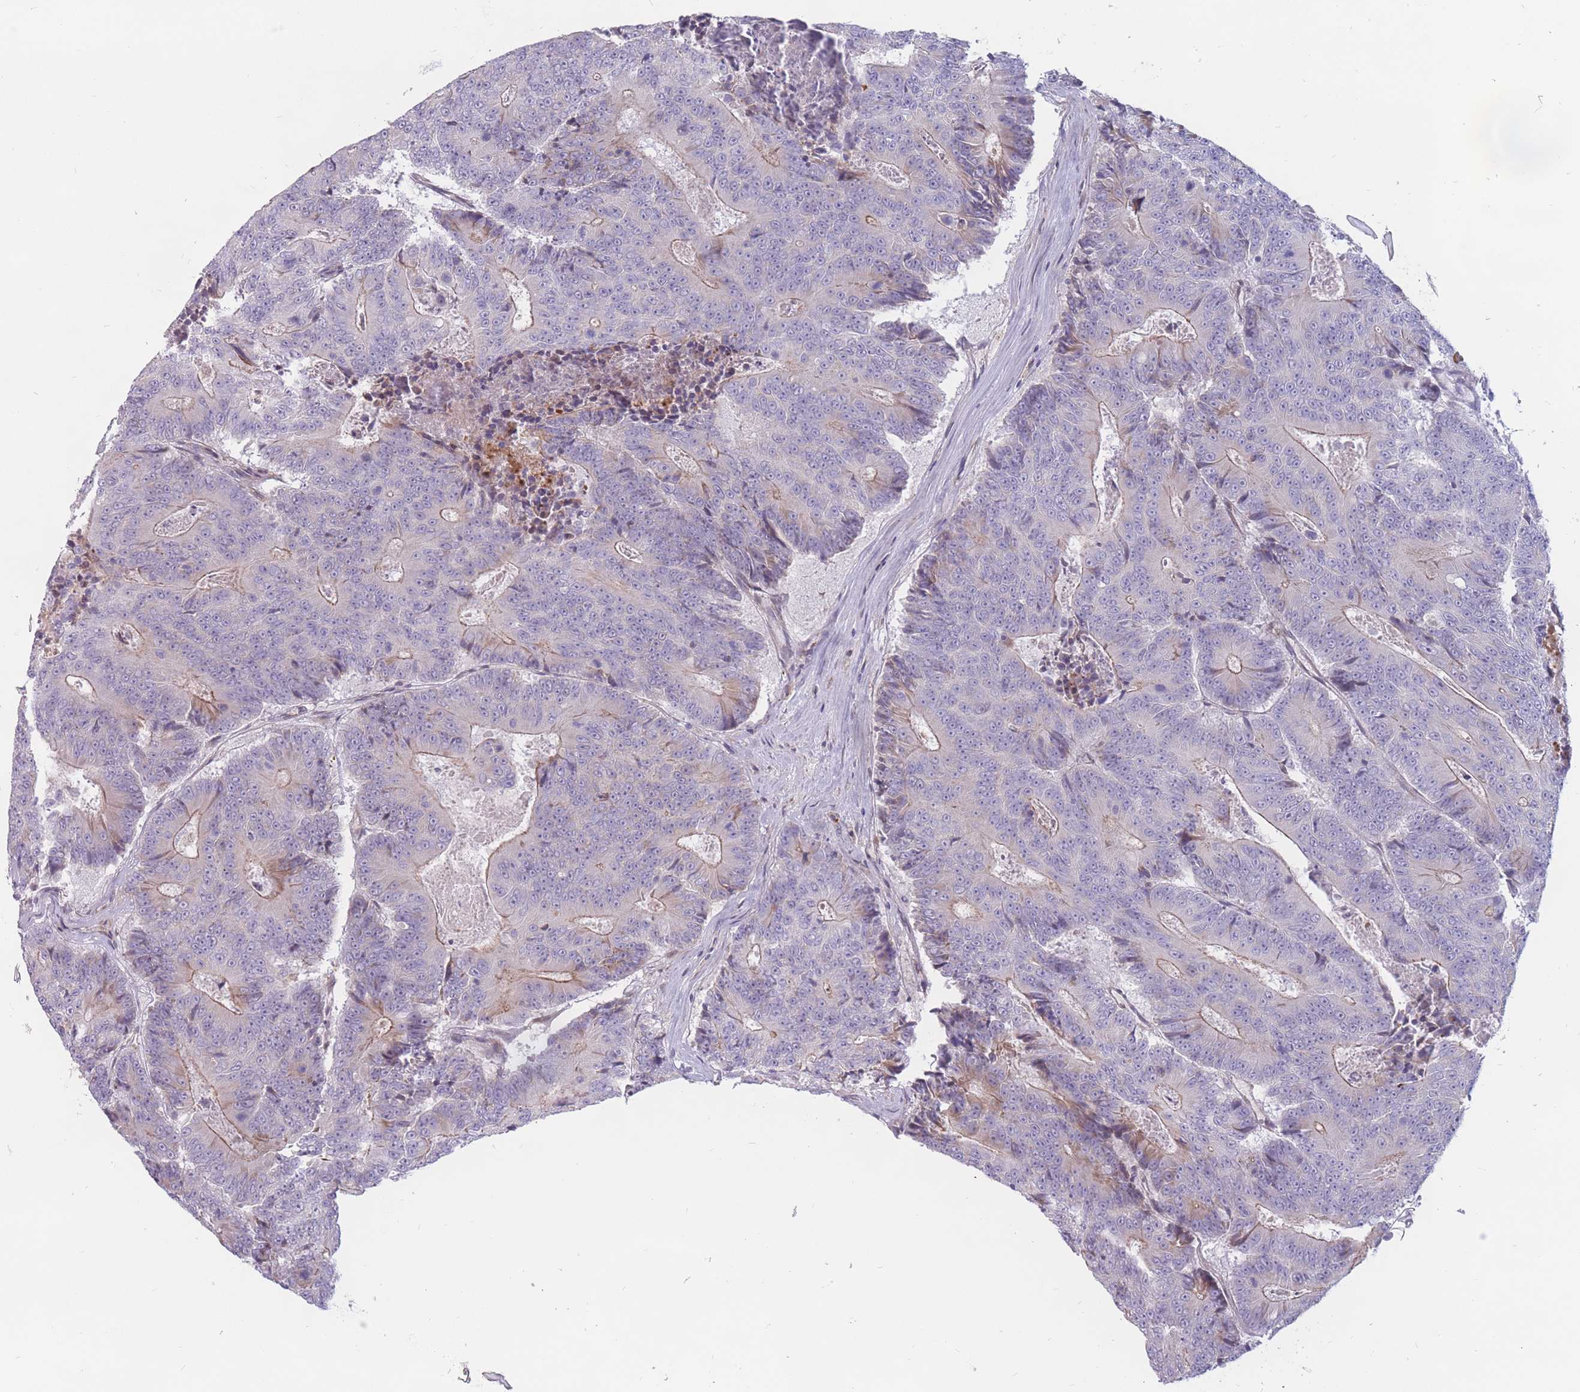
{"staining": {"intensity": "weak", "quantity": "25%-75%", "location": "cytoplasmic/membranous"}, "tissue": "colorectal cancer", "cell_type": "Tumor cells", "image_type": "cancer", "snomed": [{"axis": "morphology", "description": "Adenocarcinoma, NOS"}, {"axis": "topography", "description": "Colon"}], "caption": "A brown stain labels weak cytoplasmic/membranous staining of a protein in colorectal cancer tumor cells.", "gene": "PTGDR", "patient": {"sex": "male", "age": 83}}